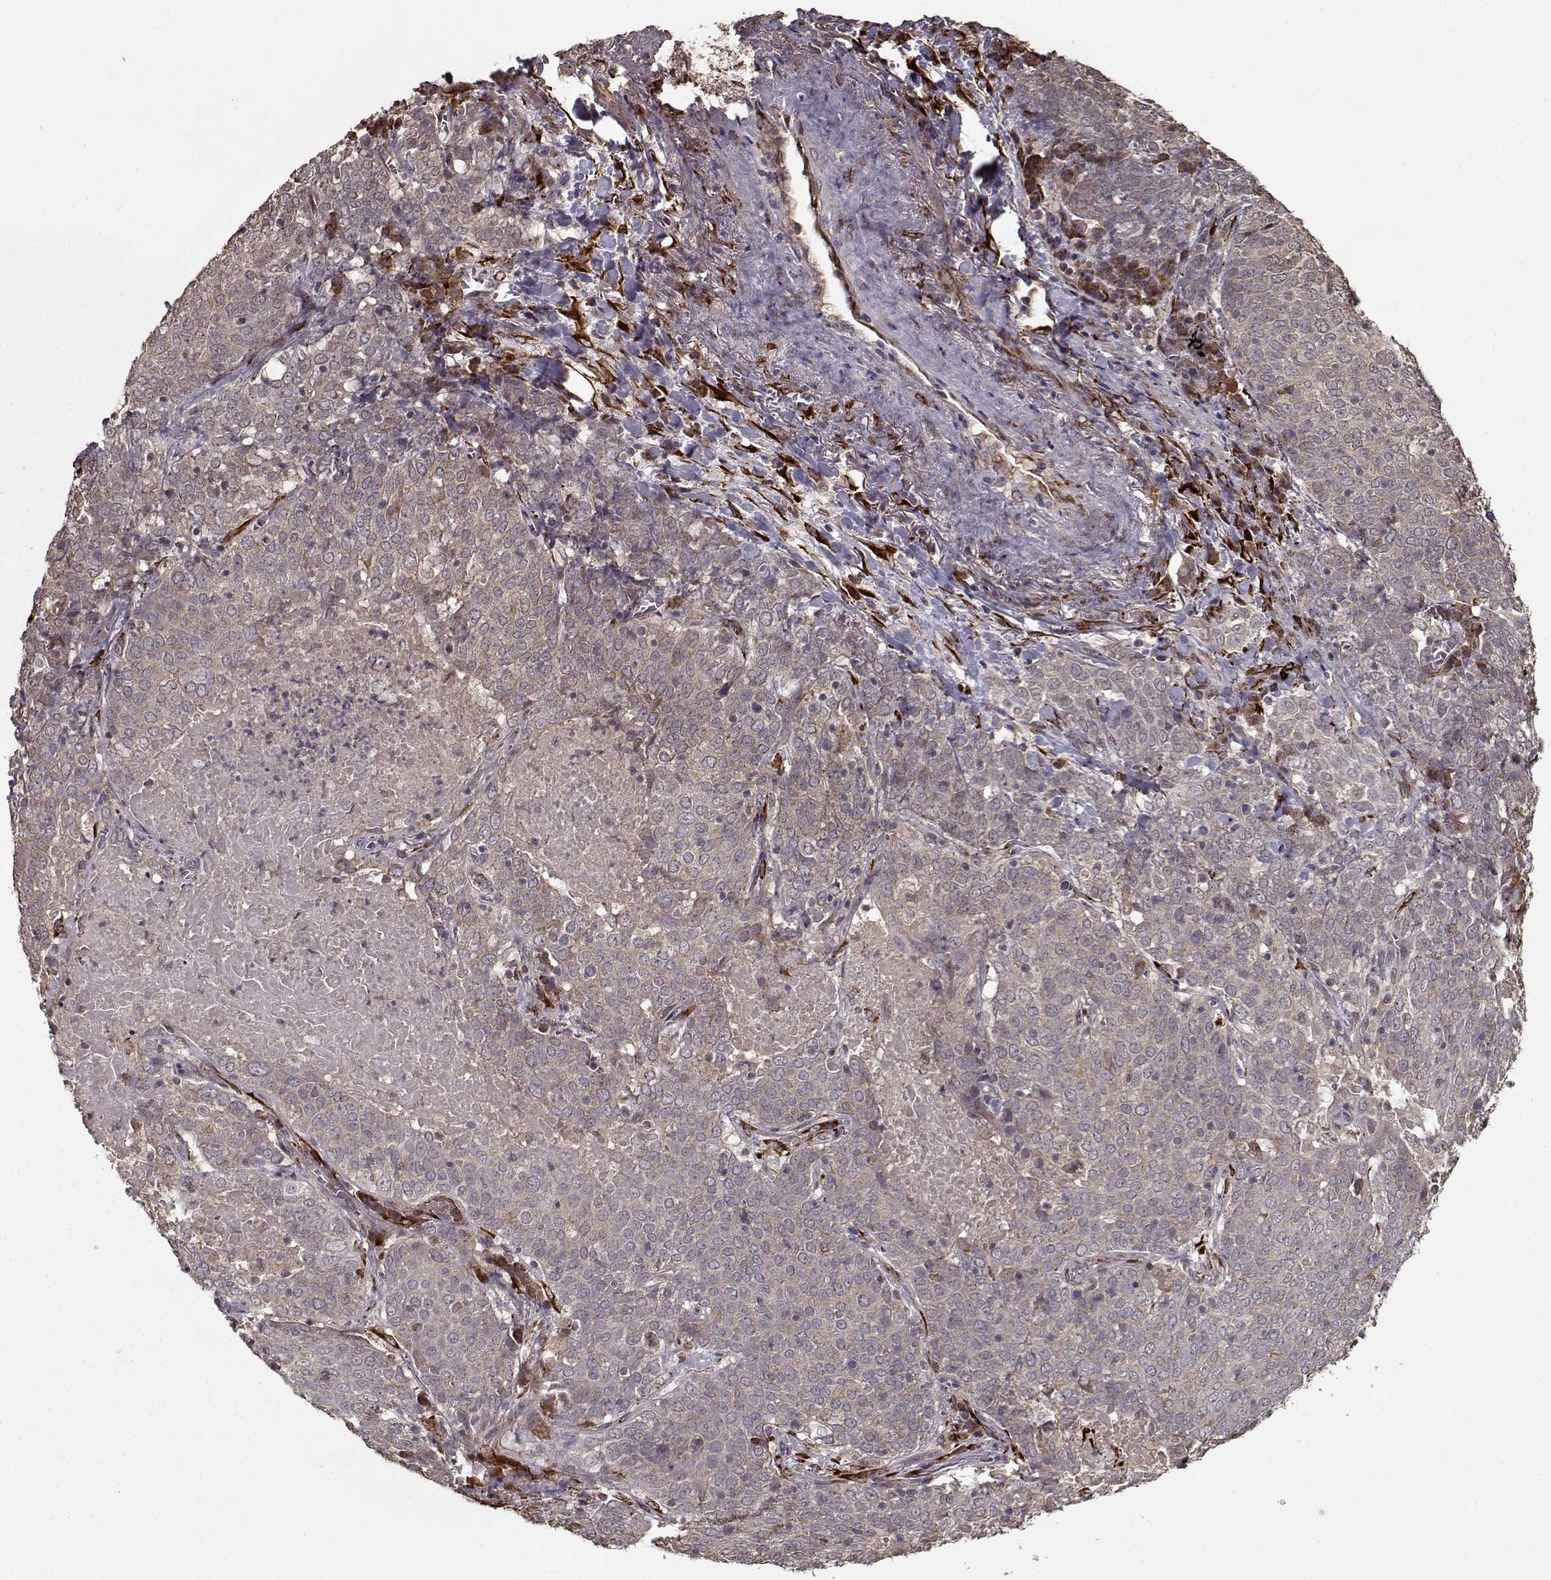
{"staining": {"intensity": "weak", "quantity": ">75%", "location": "cytoplasmic/membranous"}, "tissue": "lung cancer", "cell_type": "Tumor cells", "image_type": "cancer", "snomed": [{"axis": "morphology", "description": "Squamous cell carcinoma, NOS"}, {"axis": "topography", "description": "Lung"}], "caption": "IHC micrograph of lung cancer (squamous cell carcinoma) stained for a protein (brown), which demonstrates low levels of weak cytoplasmic/membranous positivity in approximately >75% of tumor cells.", "gene": "IMMP1L", "patient": {"sex": "male", "age": 82}}